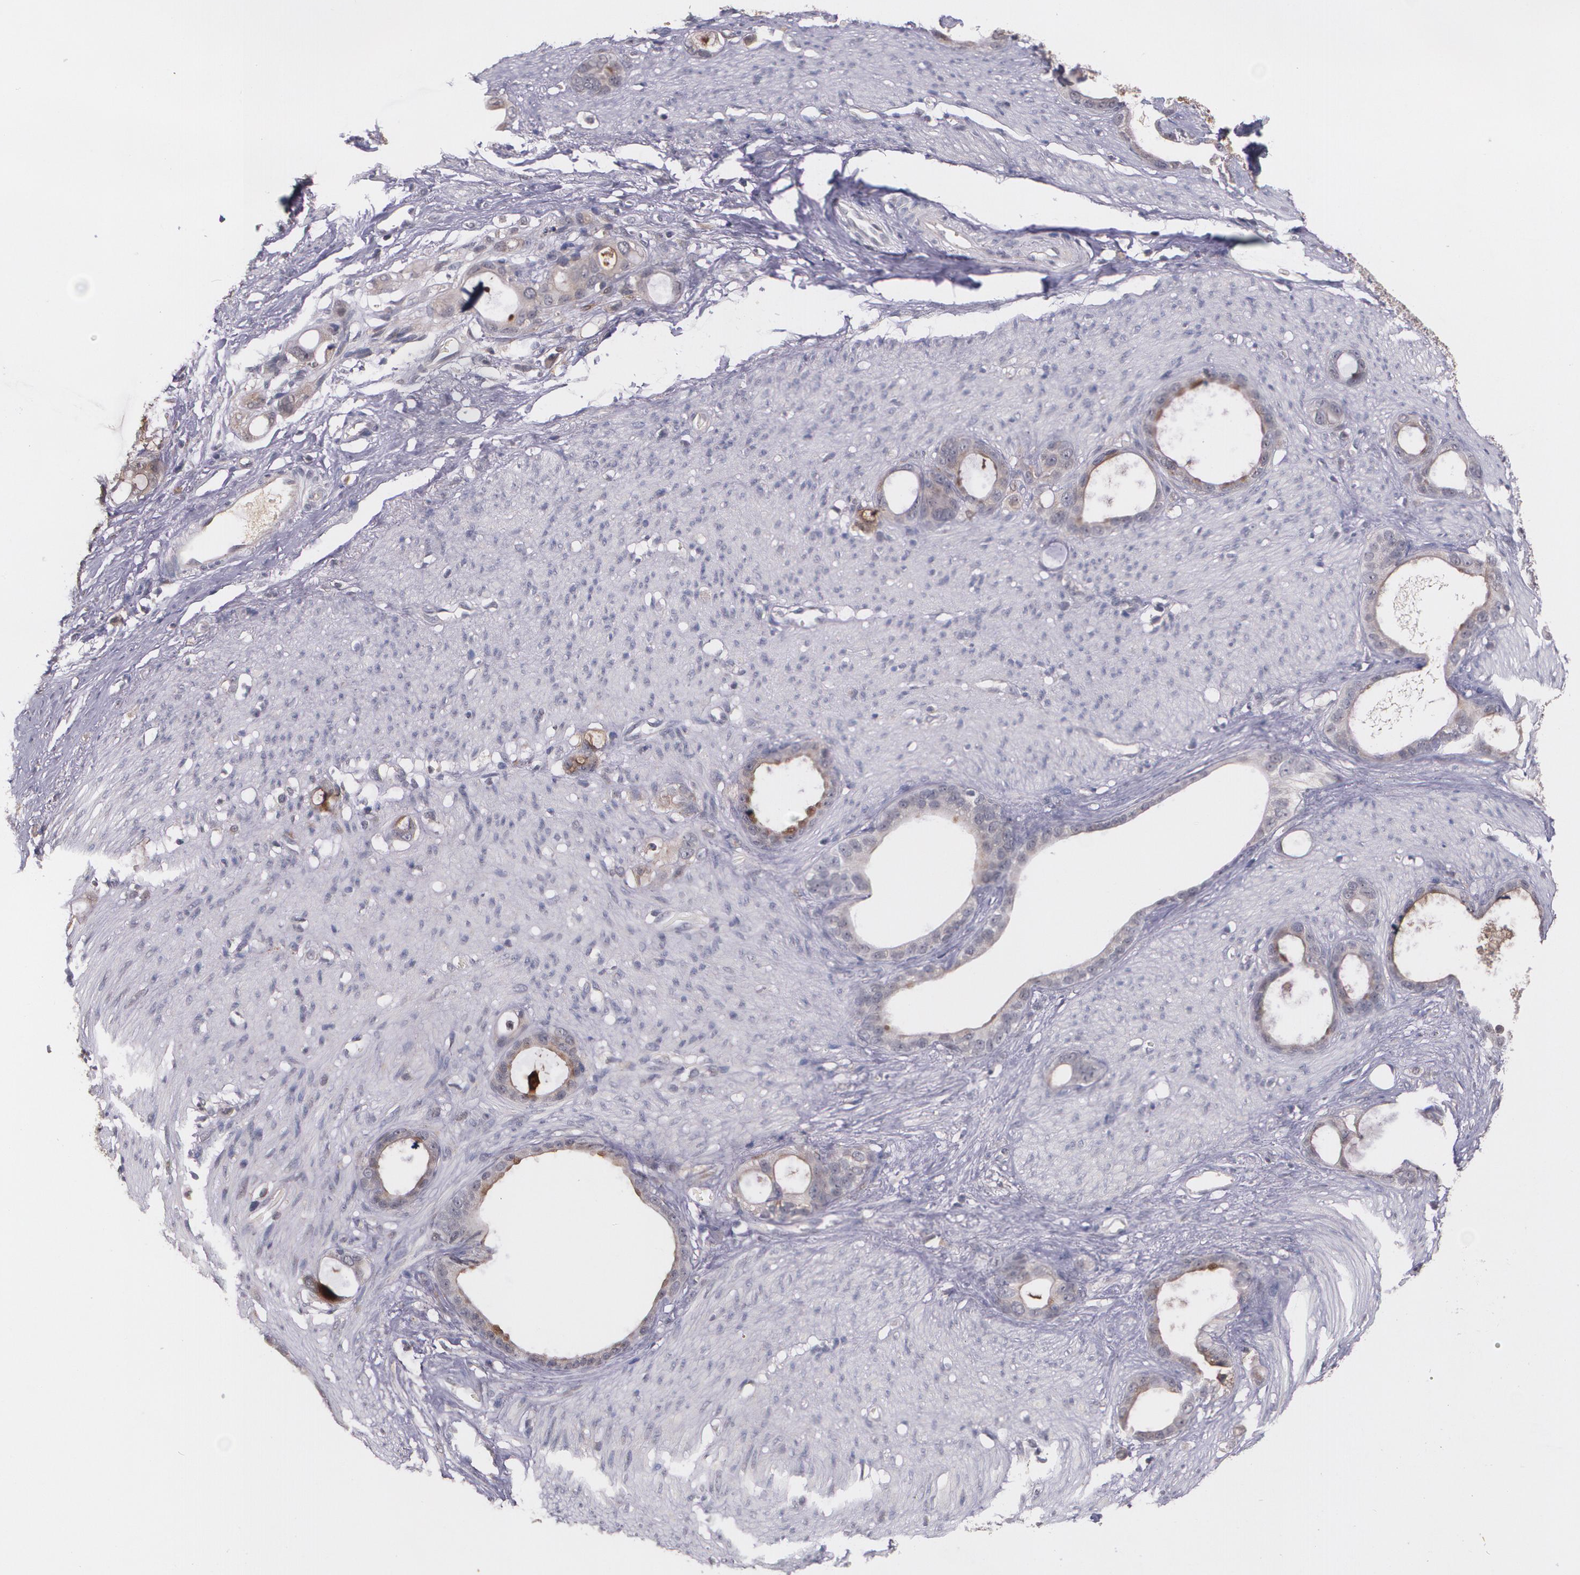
{"staining": {"intensity": "weak", "quantity": "25%-75%", "location": "cytoplasmic/membranous"}, "tissue": "stomach cancer", "cell_type": "Tumor cells", "image_type": "cancer", "snomed": [{"axis": "morphology", "description": "Adenocarcinoma, NOS"}, {"axis": "topography", "description": "Stomach"}], "caption": "Stomach cancer stained for a protein (brown) displays weak cytoplasmic/membranous positive staining in about 25%-75% of tumor cells.", "gene": "IFNGR2", "patient": {"sex": "female", "age": 75}}